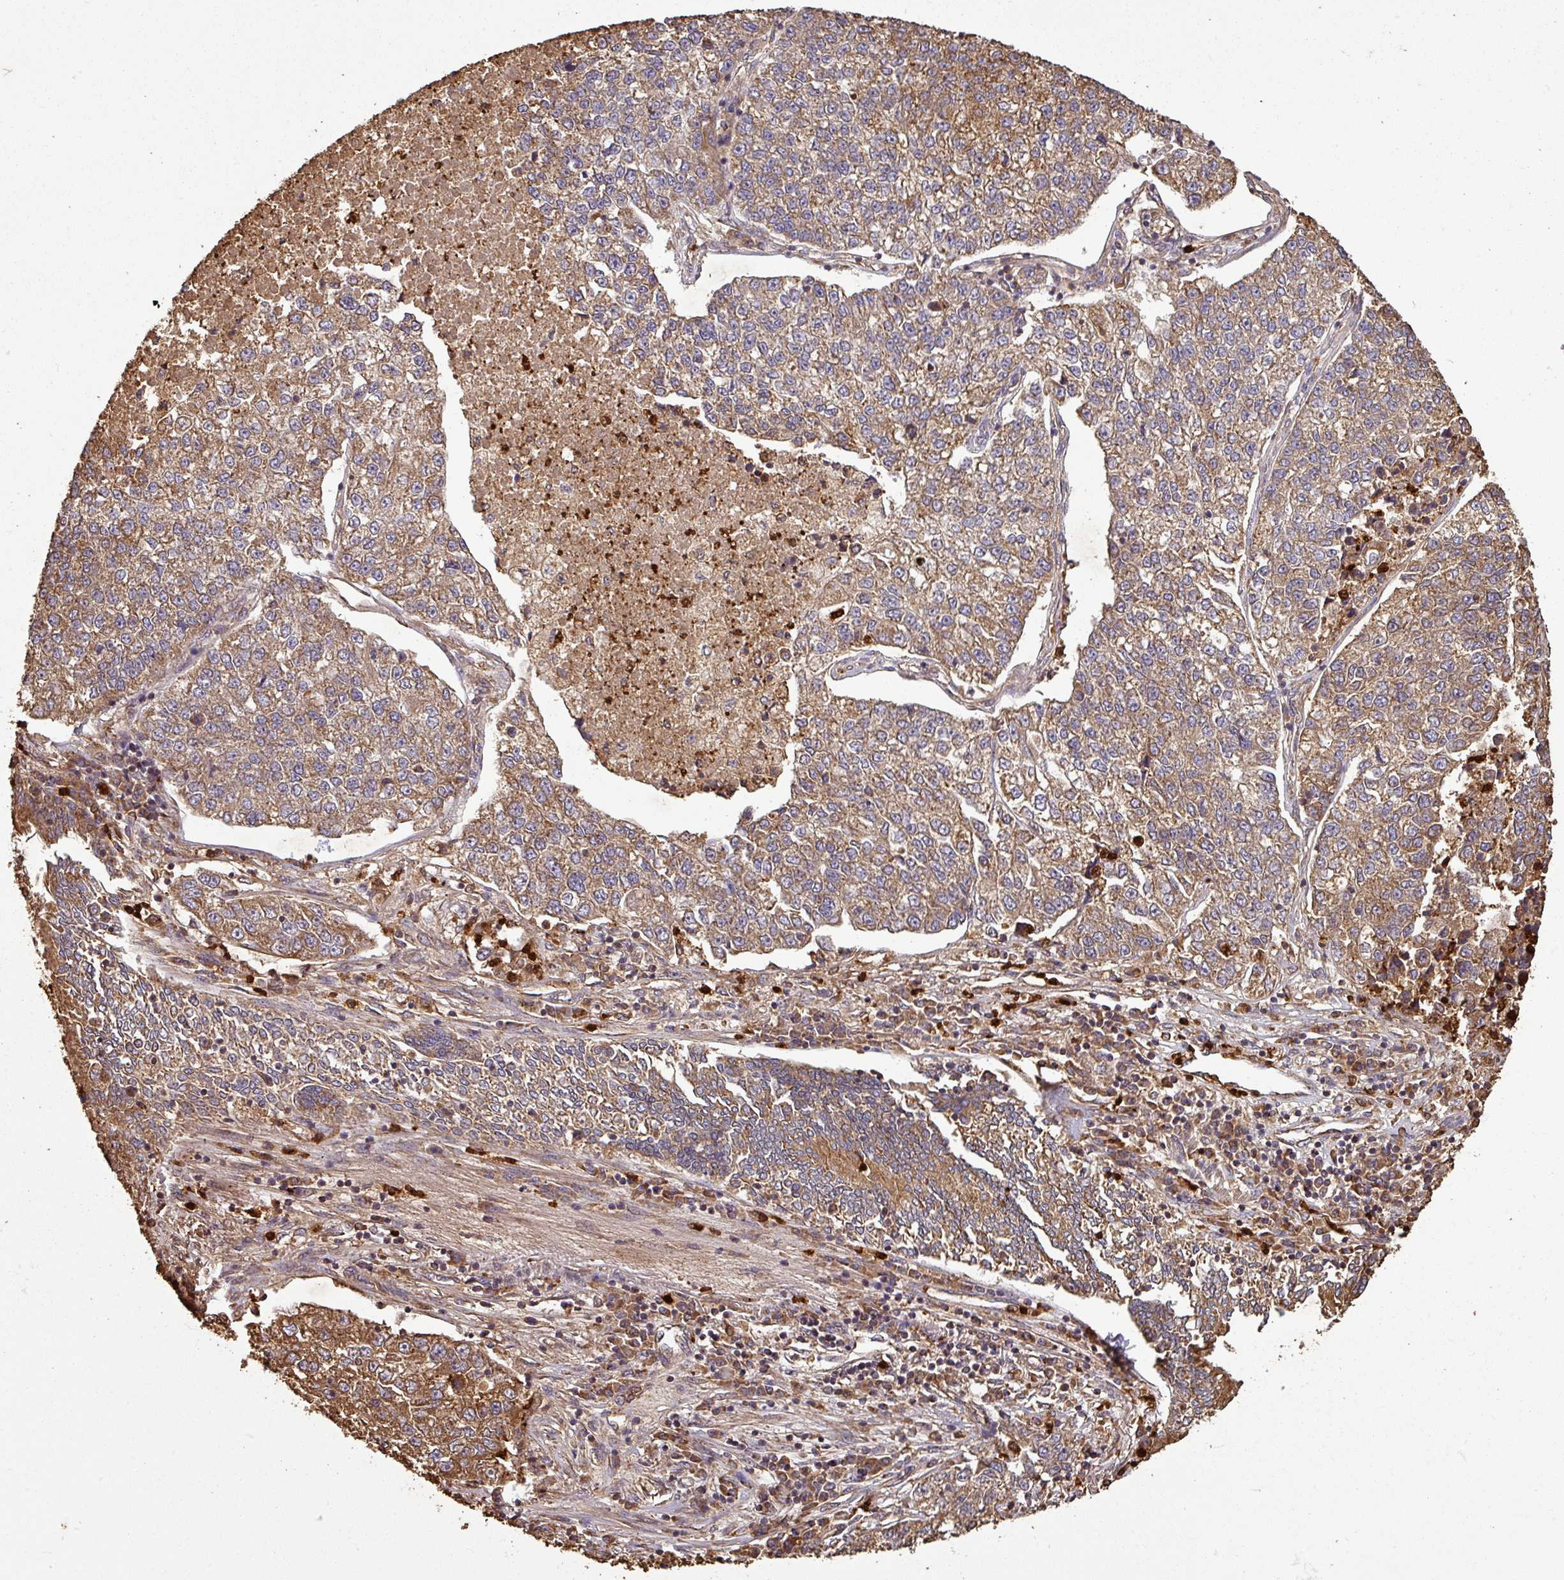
{"staining": {"intensity": "moderate", "quantity": ">75%", "location": "cytoplasmic/membranous"}, "tissue": "lung cancer", "cell_type": "Tumor cells", "image_type": "cancer", "snomed": [{"axis": "morphology", "description": "Adenocarcinoma, NOS"}, {"axis": "topography", "description": "Lung"}], "caption": "A high-resolution micrograph shows immunohistochemistry staining of lung cancer, which displays moderate cytoplasmic/membranous staining in approximately >75% of tumor cells.", "gene": "PLEKHM1", "patient": {"sex": "male", "age": 49}}